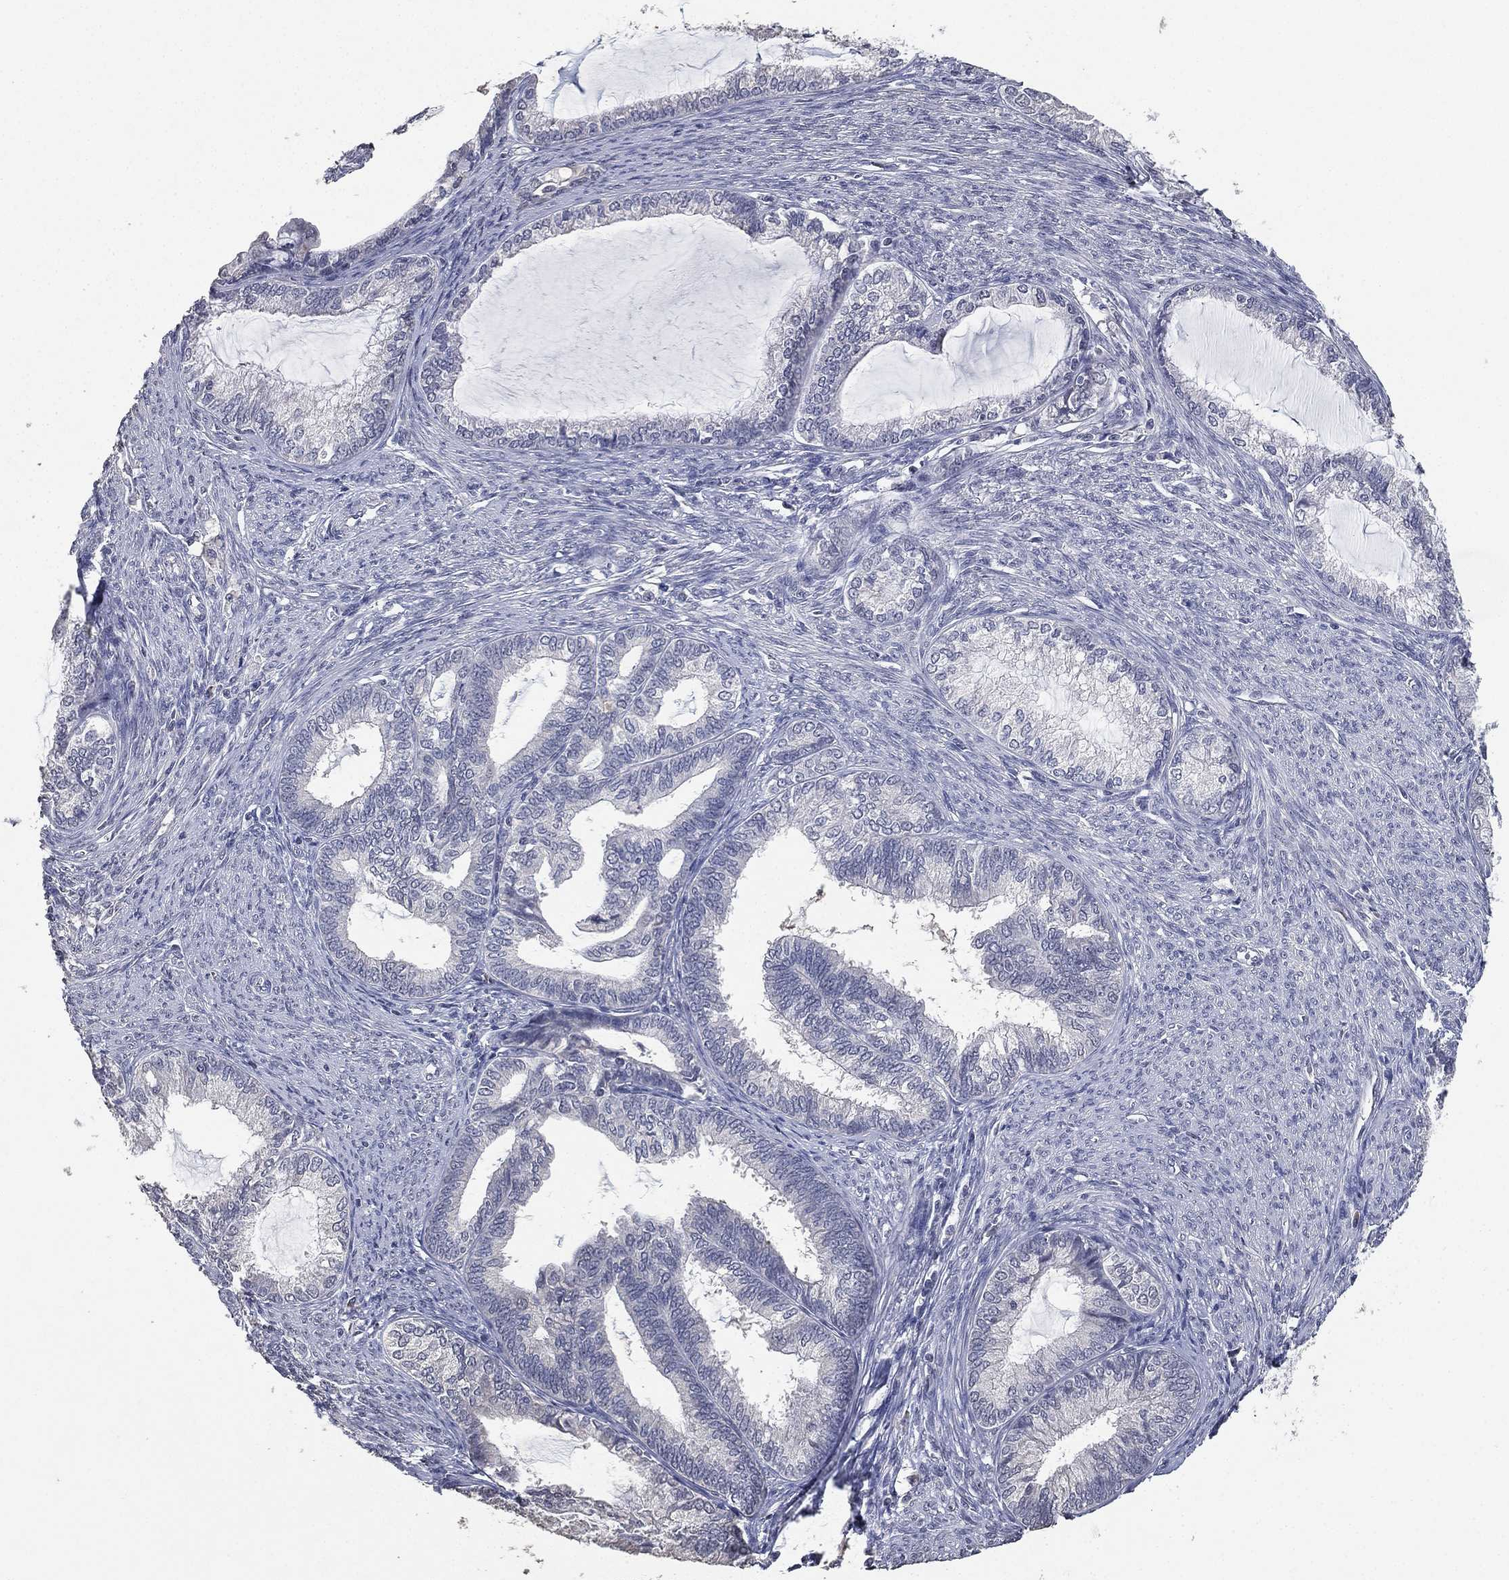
{"staining": {"intensity": "negative", "quantity": "none", "location": "none"}, "tissue": "endometrial cancer", "cell_type": "Tumor cells", "image_type": "cancer", "snomed": [{"axis": "morphology", "description": "Adenocarcinoma, NOS"}, {"axis": "topography", "description": "Endometrium"}], "caption": "Micrograph shows no protein staining in tumor cells of endometrial cancer tissue. (Immunohistochemistry (ihc), brightfield microscopy, high magnification).", "gene": "DSG1", "patient": {"sex": "female", "age": 86}}